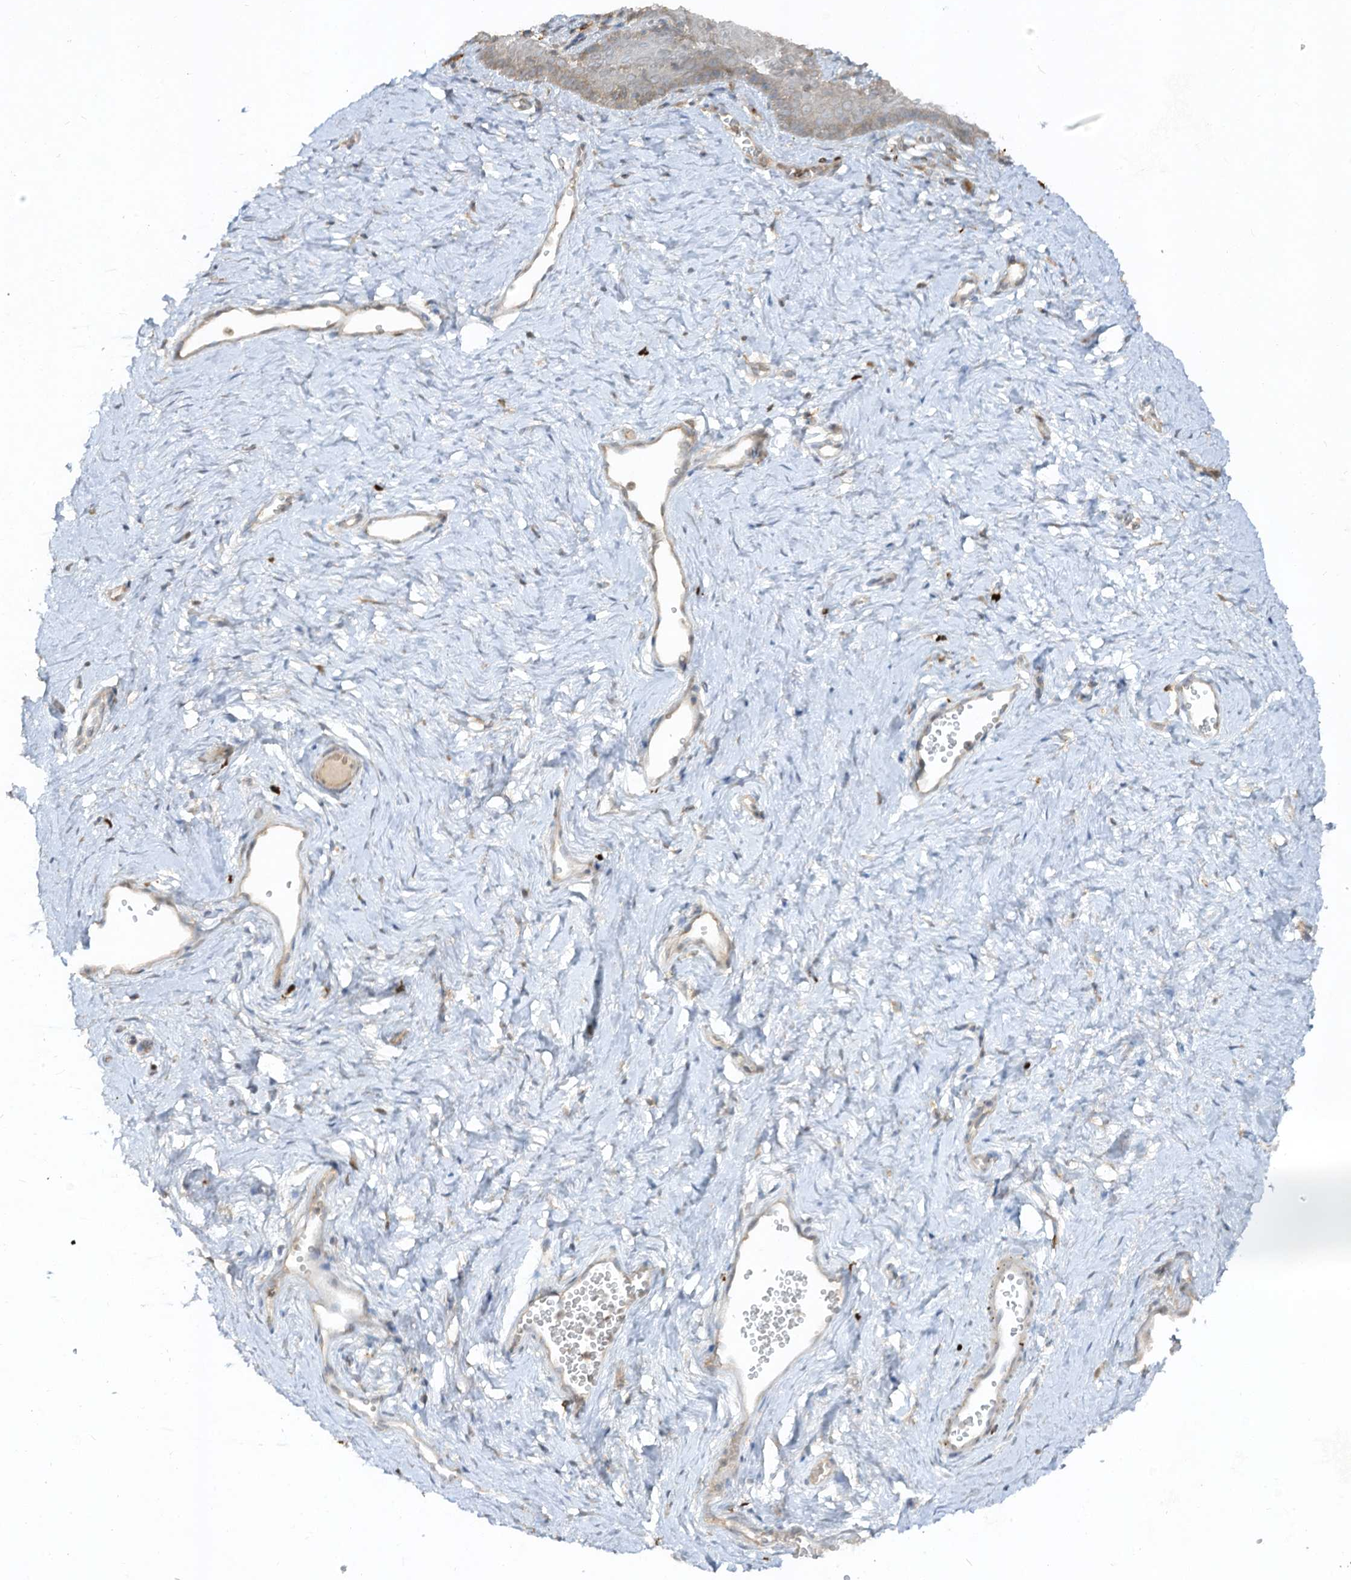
{"staining": {"intensity": "weak", "quantity": "25%-75%", "location": "cytoplasmic/membranous"}, "tissue": "vagina", "cell_type": "Squamous epithelial cells", "image_type": "normal", "snomed": [{"axis": "morphology", "description": "Normal tissue, NOS"}, {"axis": "topography", "description": "Vagina"}], "caption": "An image of human vagina stained for a protein reveals weak cytoplasmic/membranous brown staining in squamous epithelial cells.", "gene": "LDAH", "patient": {"sex": "female", "age": 32}}